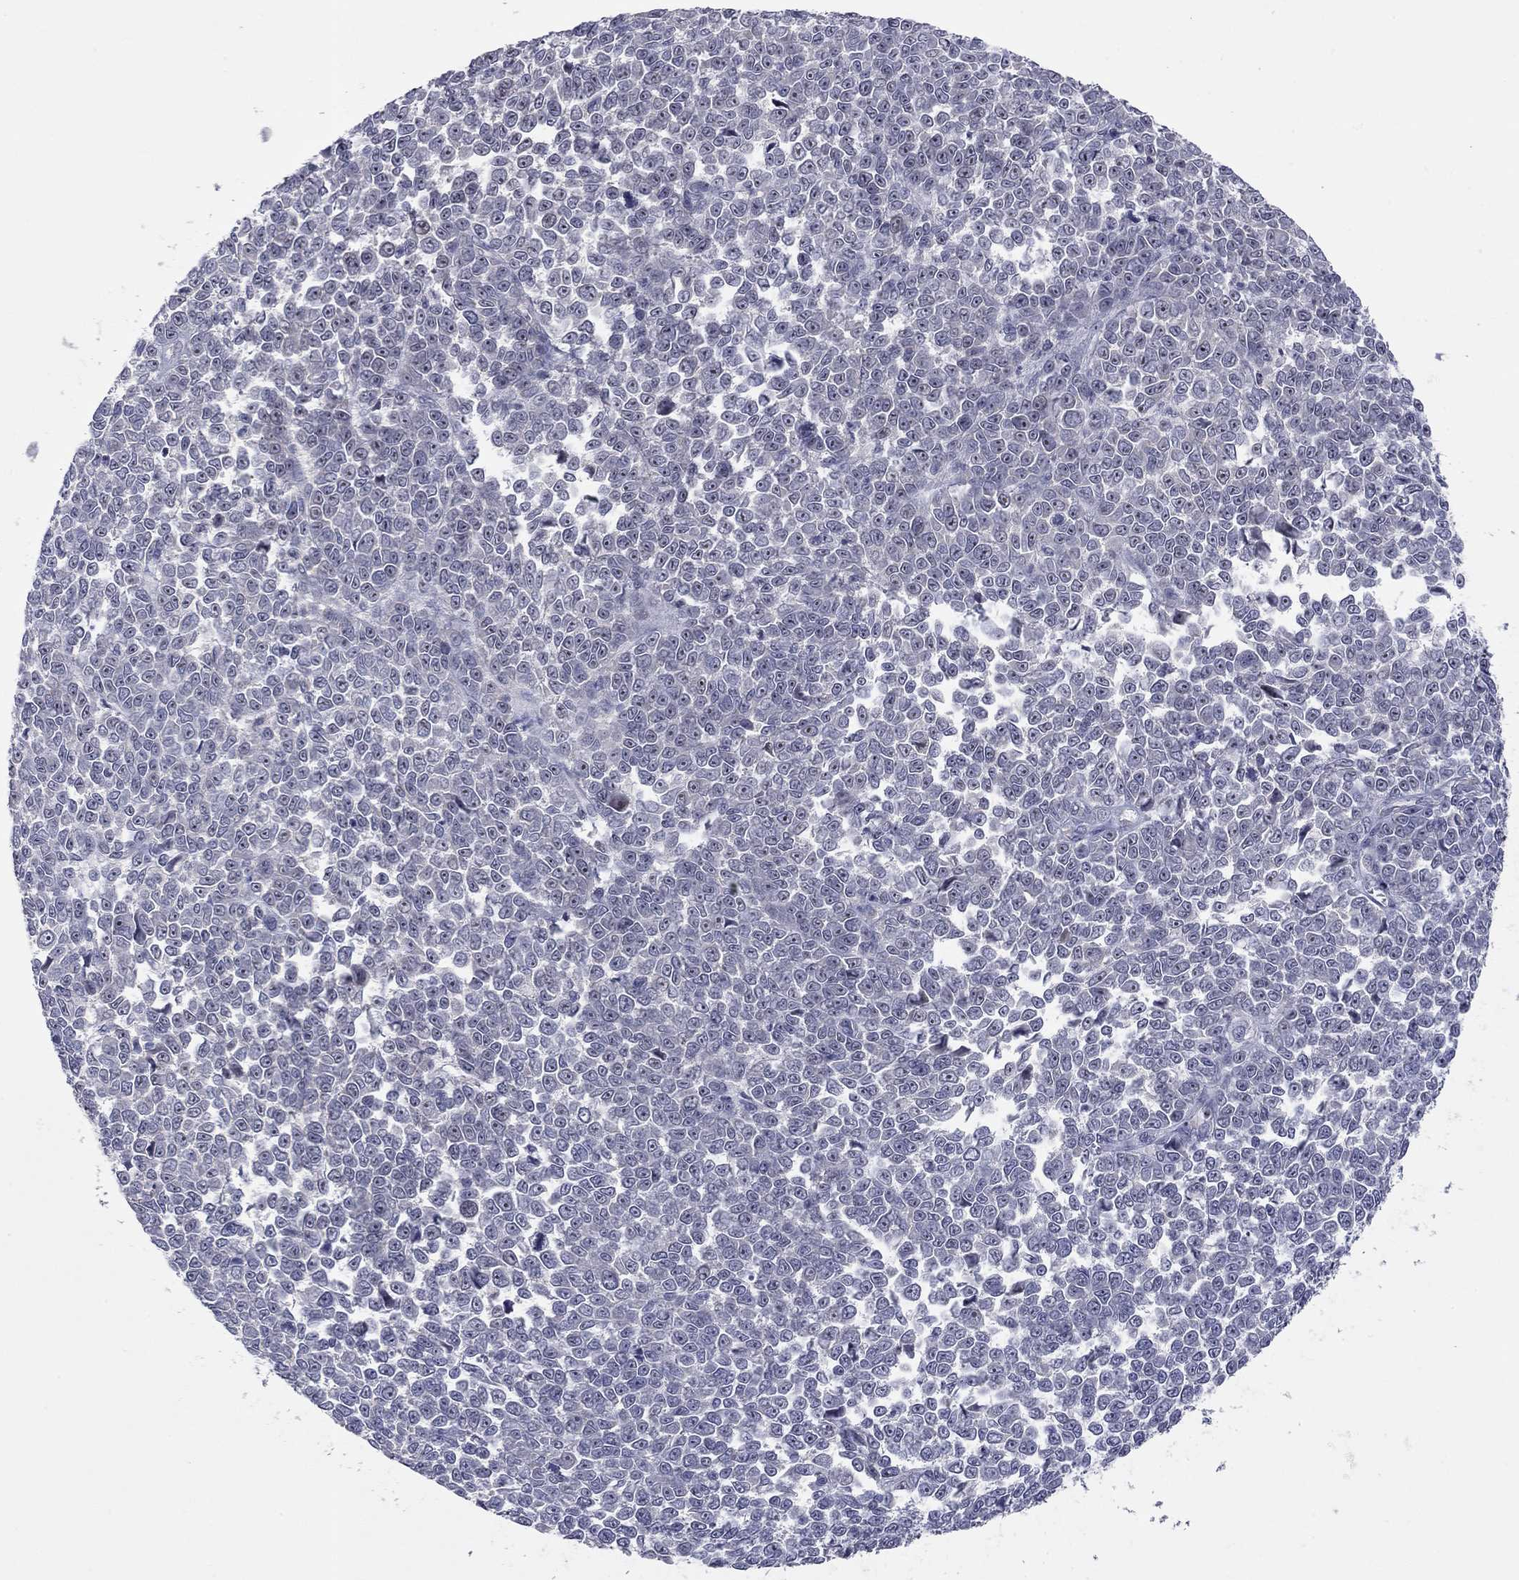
{"staining": {"intensity": "negative", "quantity": "none", "location": "none"}, "tissue": "melanoma", "cell_type": "Tumor cells", "image_type": "cancer", "snomed": [{"axis": "morphology", "description": "Malignant melanoma, NOS"}, {"axis": "topography", "description": "Skin"}], "caption": "The immunohistochemistry photomicrograph has no significant expression in tumor cells of melanoma tissue. The staining was performed using DAB (3,3'-diaminobenzidine) to visualize the protein expression in brown, while the nuclei were stained in blue with hematoxylin (Magnification: 20x).", "gene": "SHOC2", "patient": {"sex": "female", "age": 95}}